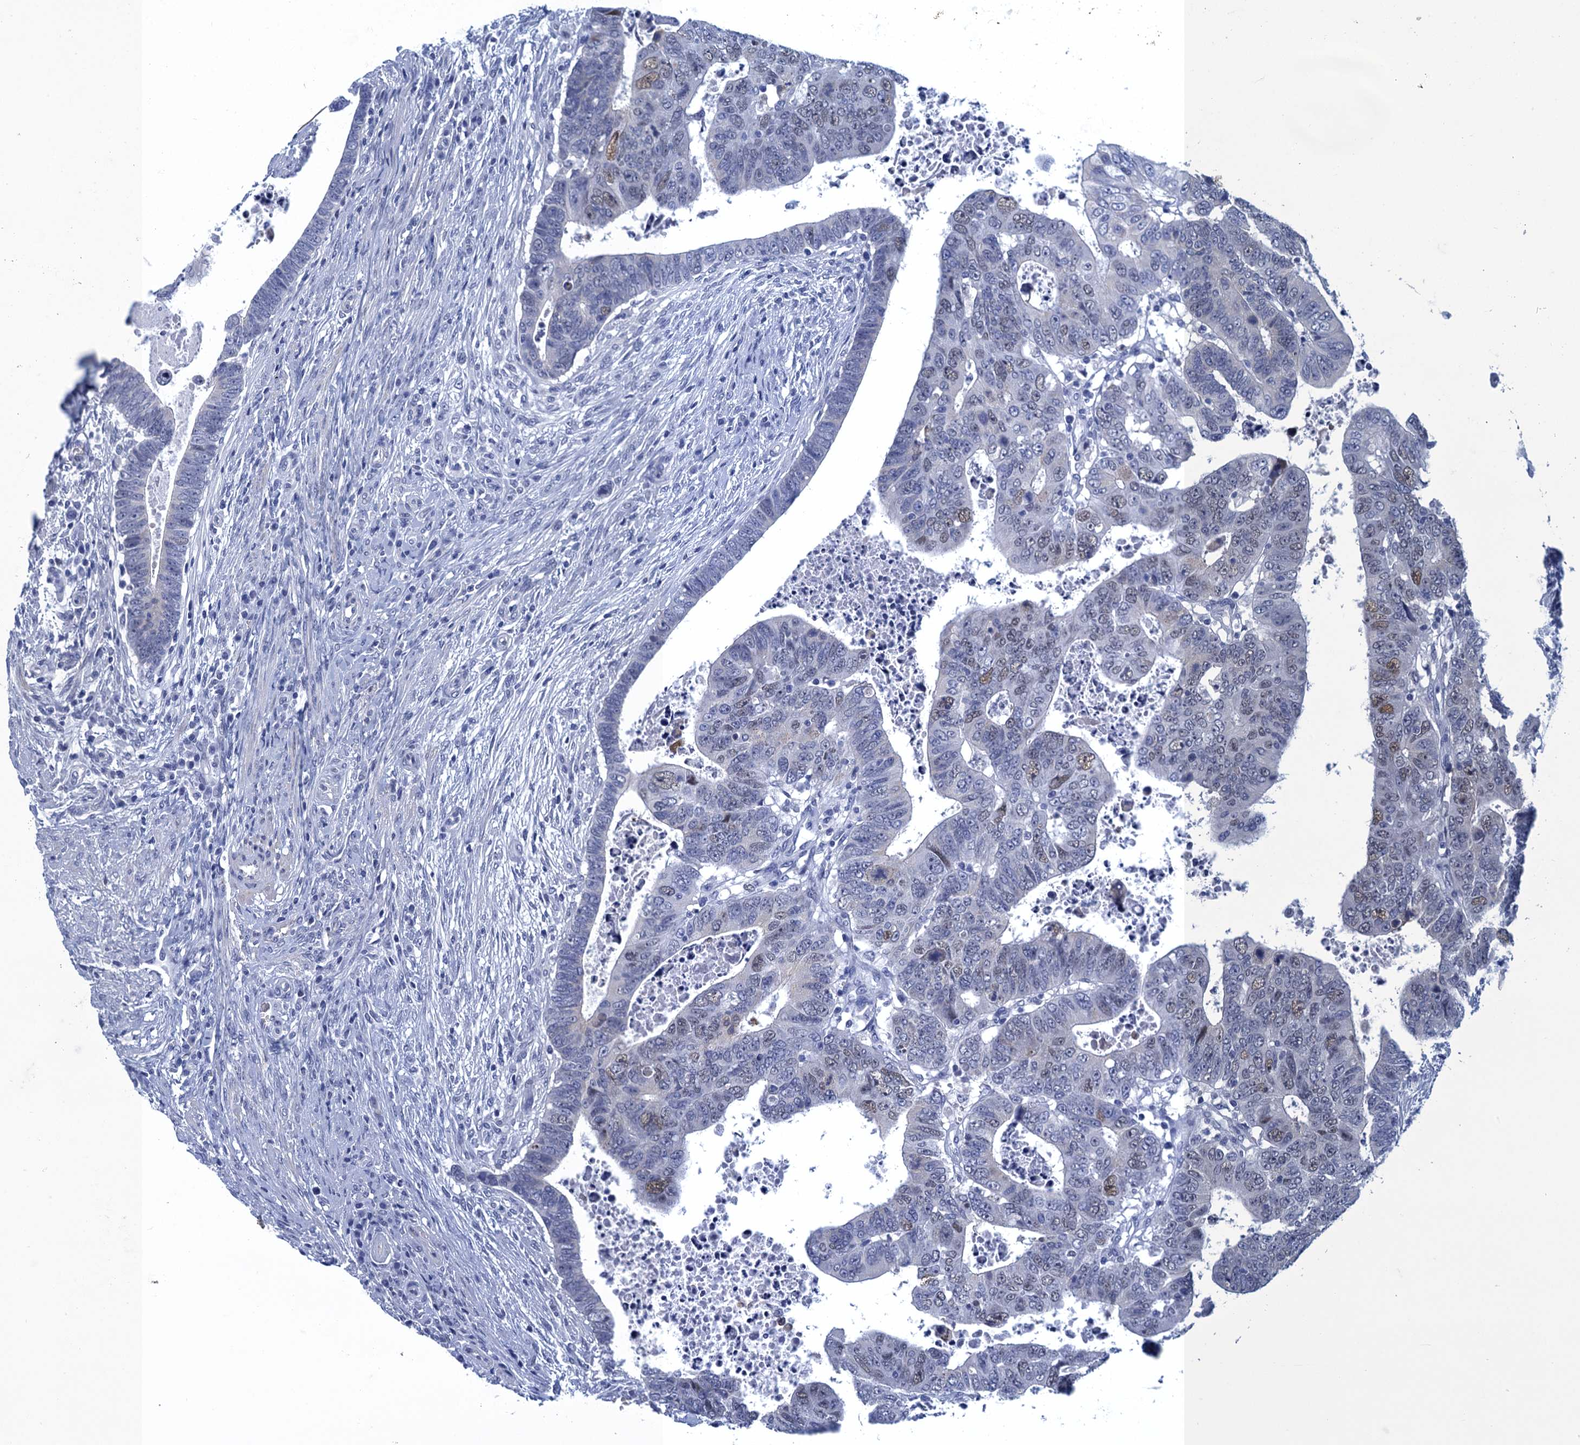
{"staining": {"intensity": "weak", "quantity": "<25%", "location": "nuclear"}, "tissue": "colorectal cancer", "cell_type": "Tumor cells", "image_type": "cancer", "snomed": [{"axis": "morphology", "description": "Normal tissue, NOS"}, {"axis": "morphology", "description": "Adenocarcinoma, NOS"}, {"axis": "topography", "description": "Rectum"}], "caption": "The immunohistochemistry image has no significant expression in tumor cells of colorectal adenocarcinoma tissue. (Brightfield microscopy of DAB (3,3'-diaminobenzidine) IHC at high magnification).", "gene": "GINS3", "patient": {"sex": "female", "age": 65}}